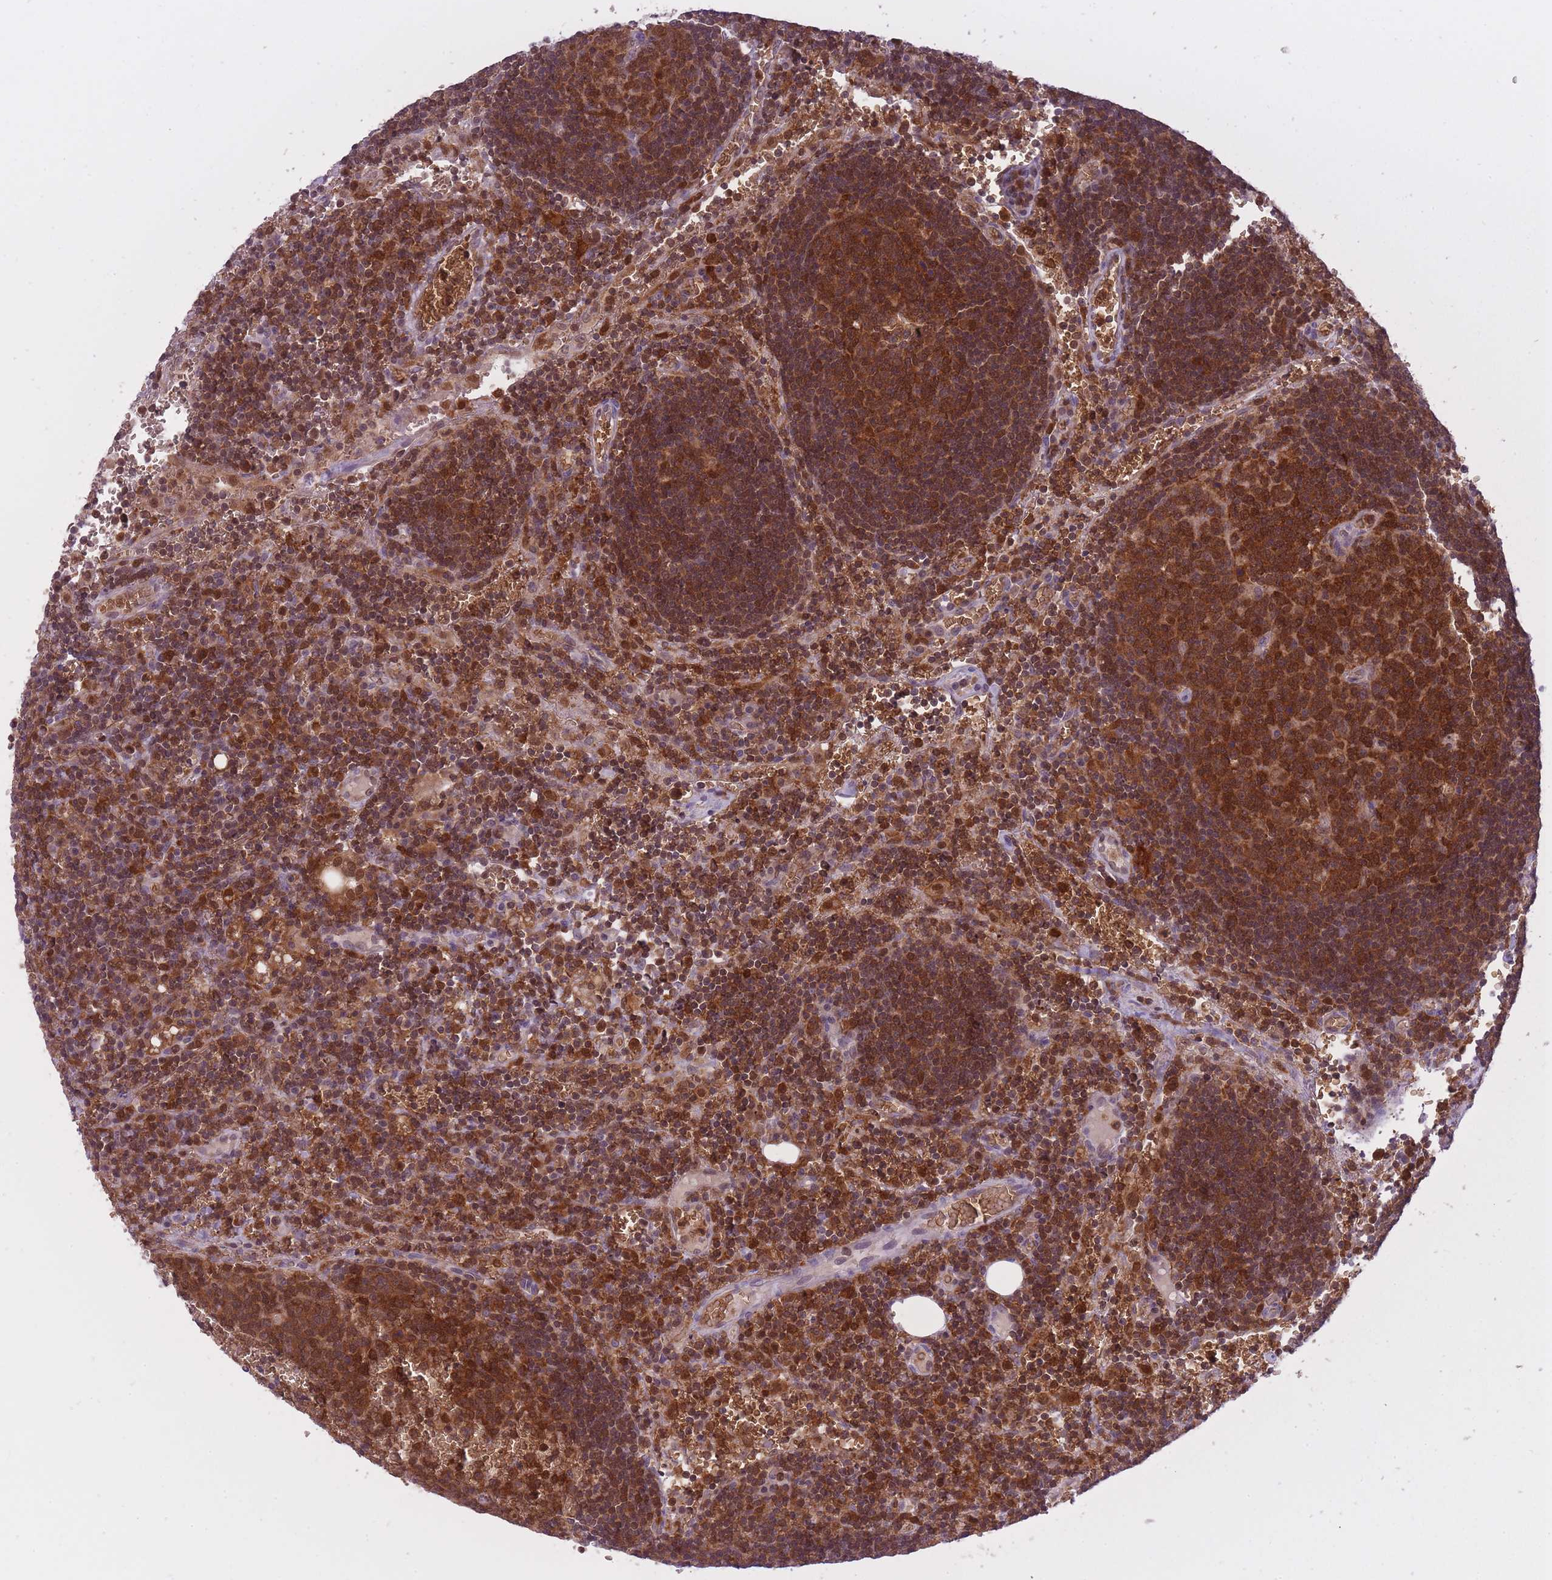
{"staining": {"intensity": "strong", "quantity": ">75%", "location": "cytoplasmic/membranous,nuclear"}, "tissue": "lymph node", "cell_type": "Germinal center cells", "image_type": "normal", "snomed": [{"axis": "morphology", "description": "Normal tissue, NOS"}, {"axis": "topography", "description": "Lymph node"}], "caption": "The photomicrograph exhibits immunohistochemical staining of benign lymph node. There is strong cytoplasmic/membranous,nuclear expression is seen in about >75% of germinal center cells.", "gene": "CXorf38", "patient": {"sex": "female", "age": 73}}